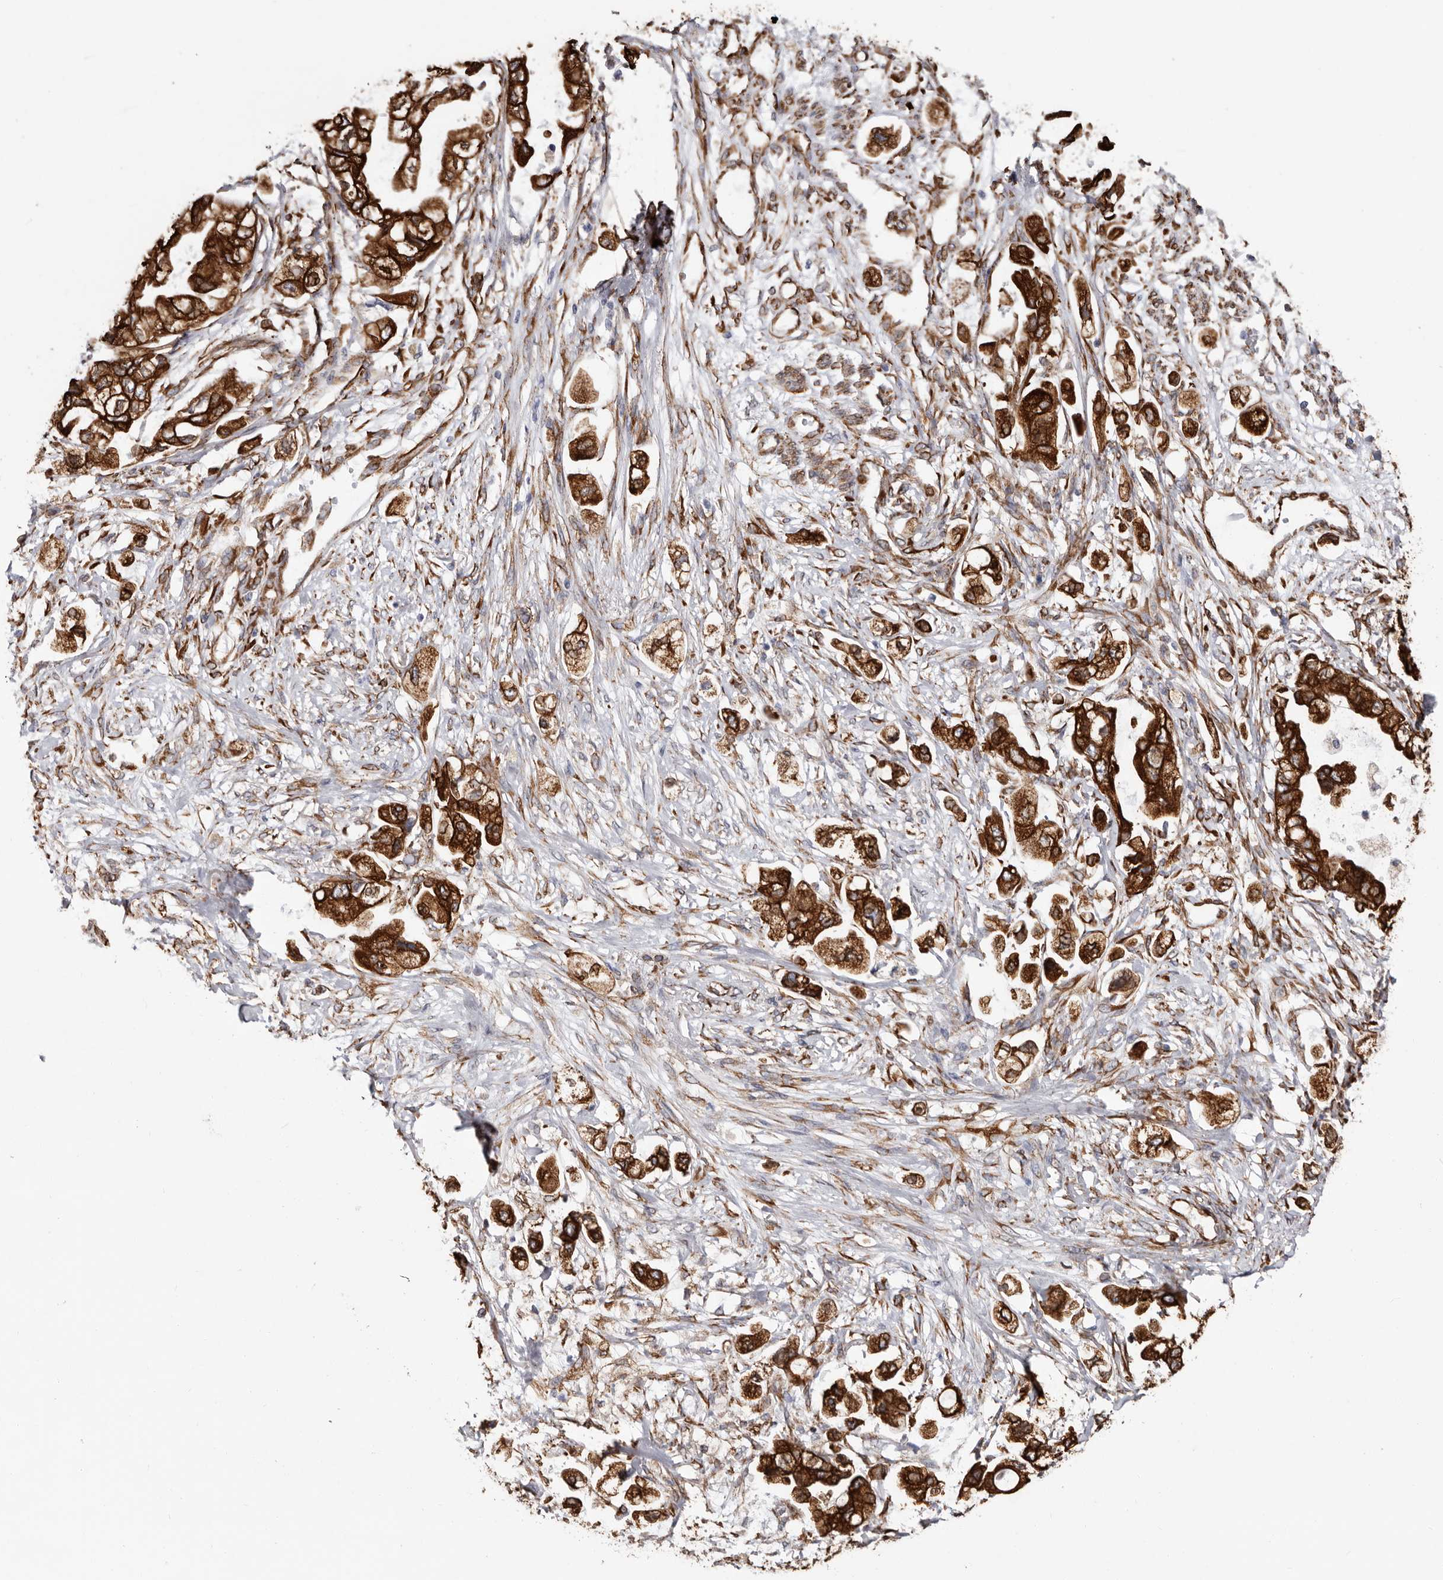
{"staining": {"intensity": "strong", "quantity": ">75%", "location": "cytoplasmic/membranous"}, "tissue": "stomach cancer", "cell_type": "Tumor cells", "image_type": "cancer", "snomed": [{"axis": "morphology", "description": "Adenocarcinoma, NOS"}, {"axis": "topography", "description": "Stomach"}], "caption": "Human stomach cancer stained with a protein marker reveals strong staining in tumor cells.", "gene": "SEMA3E", "patient": {"sex": "male", "age": 62}}